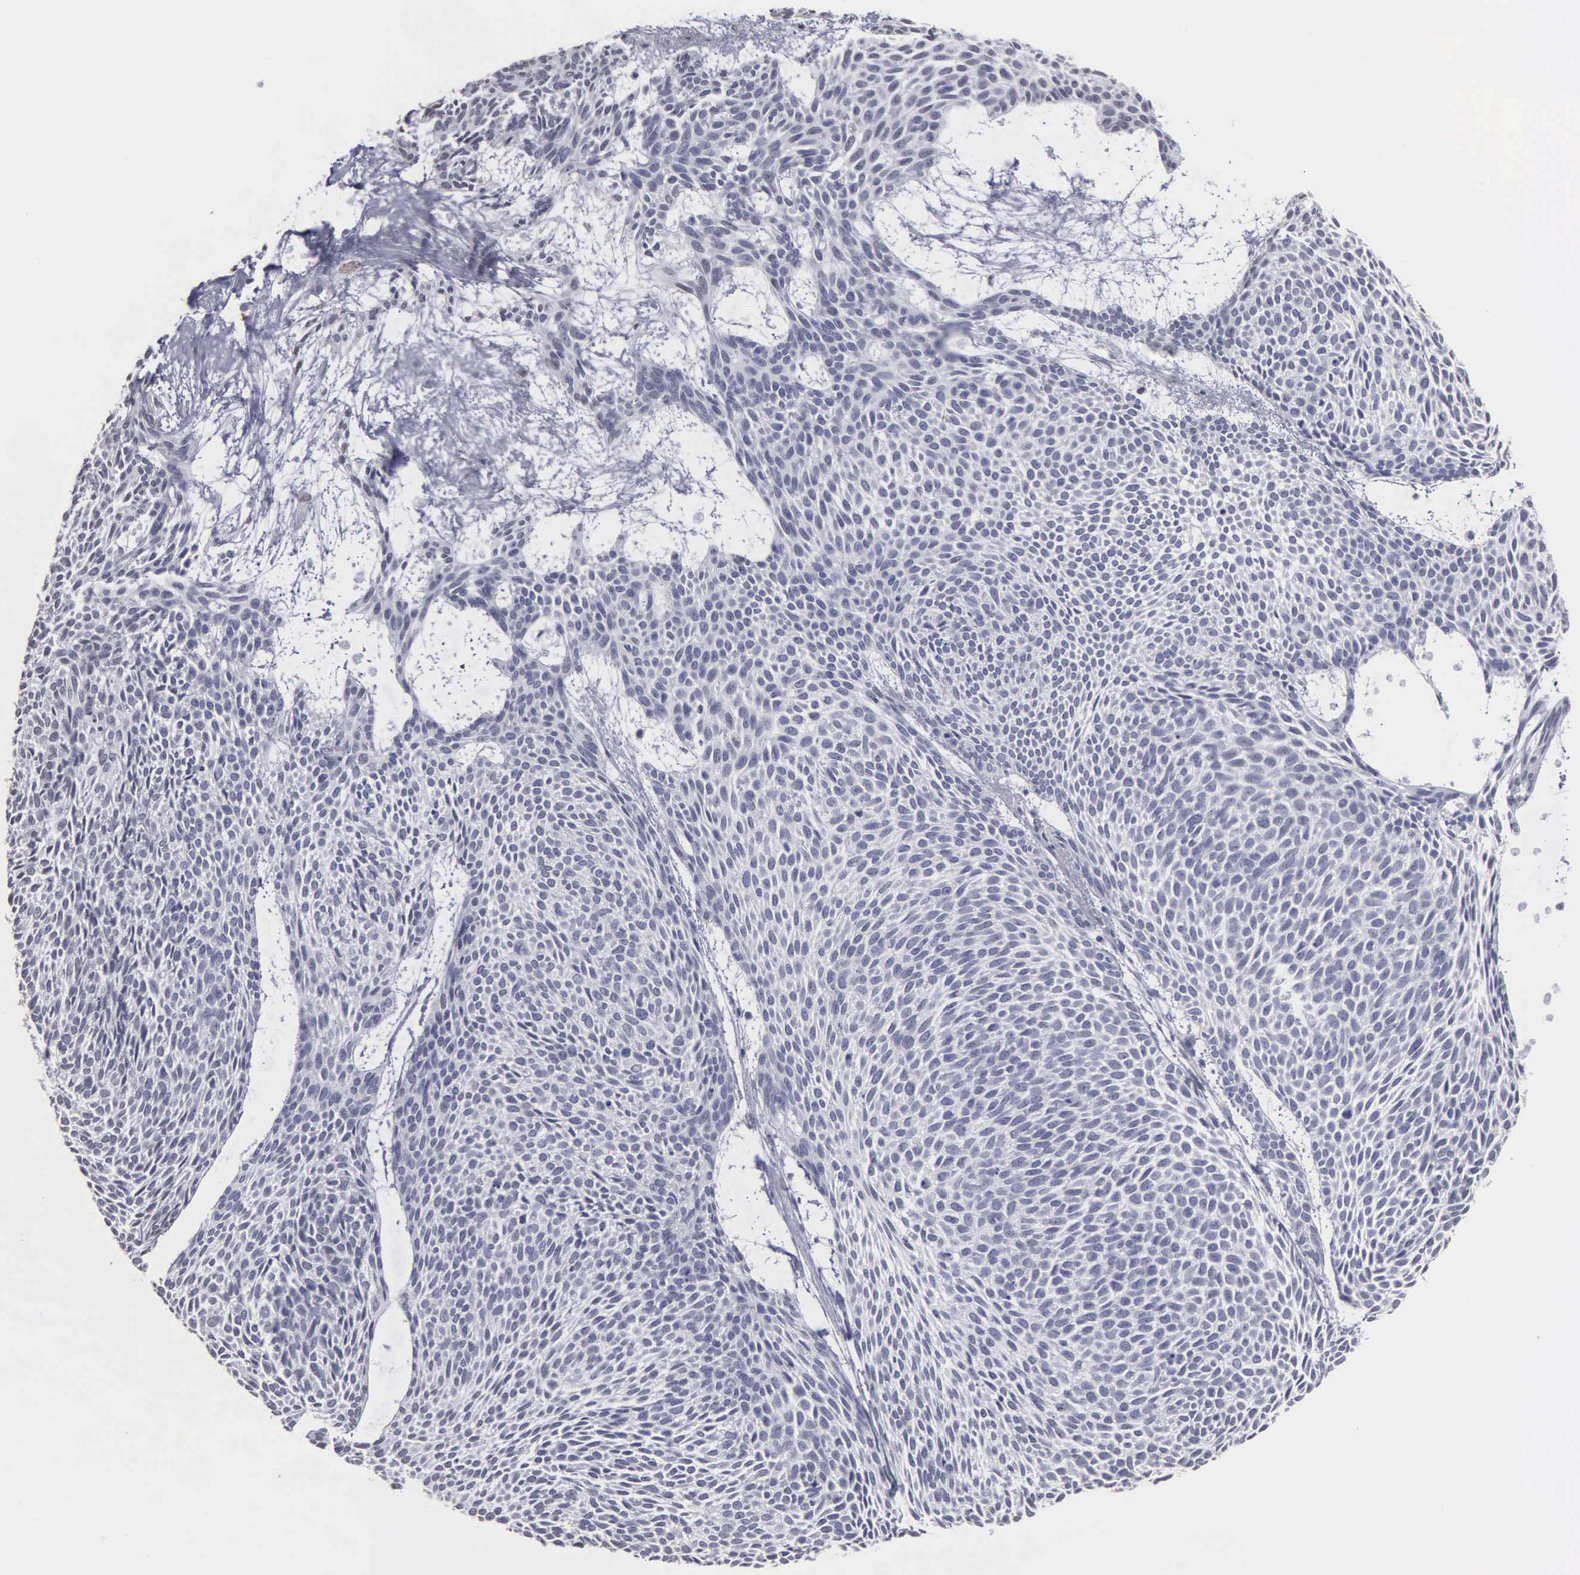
{"staining": {"intensity": "negative", "quantity": "none", "location": "none"}, "tissue": "skin cancer", "cell_type": "Tumor cells", "image_type": "cancer", "snomed": [{"axis": "morphology", "description": "Basal cell carcinoma"}, {"axis": "topography", "description": "Skin"}], "caption": "This is a micrograph of IHC staining of skin cancer, which shows no staining in tumor cells.", "gene": "UPB1", "patient": {"sex": "male", "age": 84}}